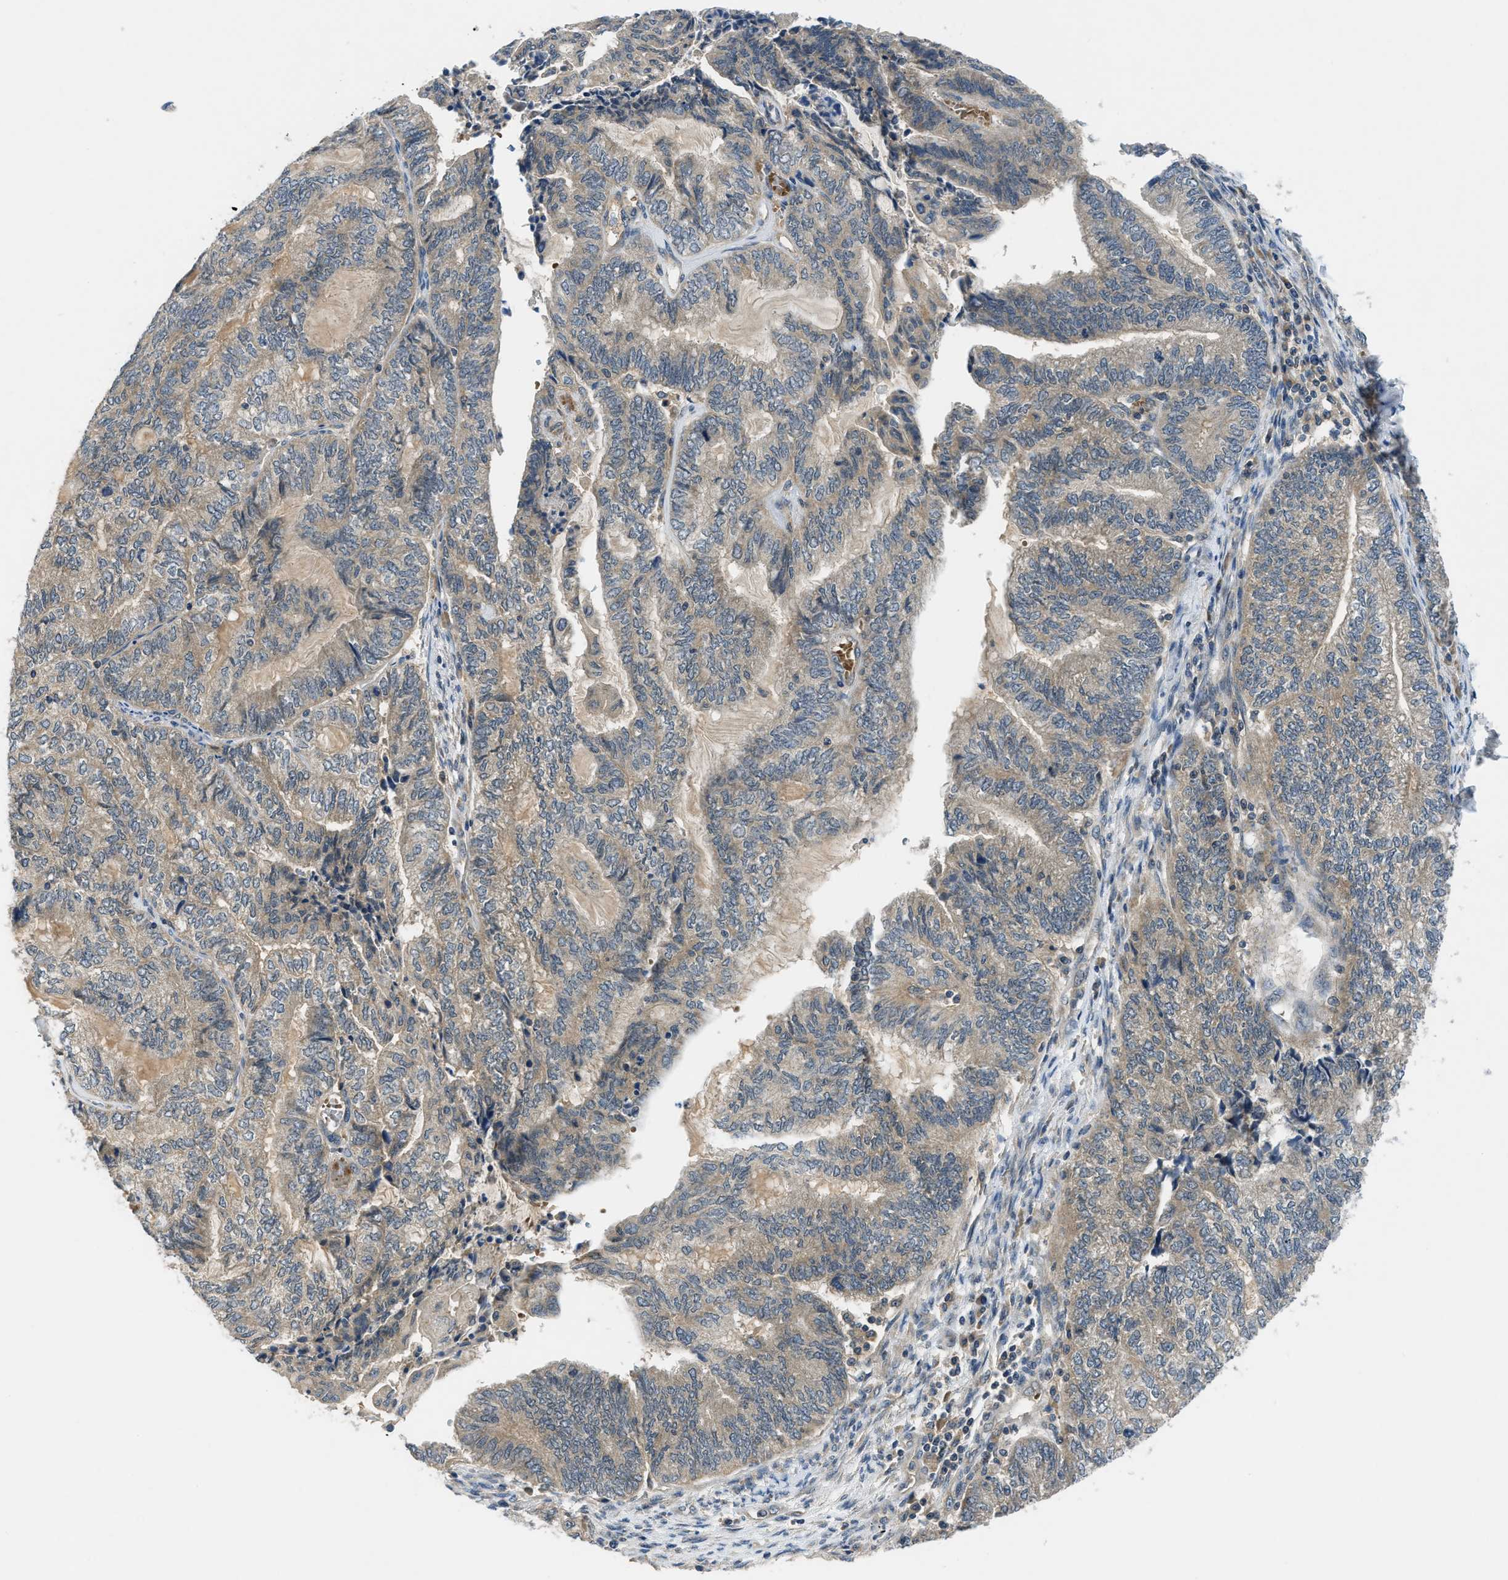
{"staining": {"intensity": "weak", "quantity": ">75%", "location": "cytoplasmic/membranous"}, "tissue": "endometrial cancer", "cell_type": "Tumor cells", "image_type": "cancer", "snomed": [{"axis": "morphology", "description": "Adenocarcinoma, NOS"}, {"axis": "topography", "description": "Uterus"}, {"axis": "topography", "description": "Endometrium"}], "caption": "Immunohistochemistry histopathology image of neoplastic tissue: adenocarcinoma (endometrial) stained using immunohistochemistry reveals low levels of weak protein expression localized specifically in the cytoplasmic/membranous of tumor cells, appearing as a cytoplasmic/membranous brown color.", "gene": "PDE7A", "patient": {"sex": "female", "age": 70}}